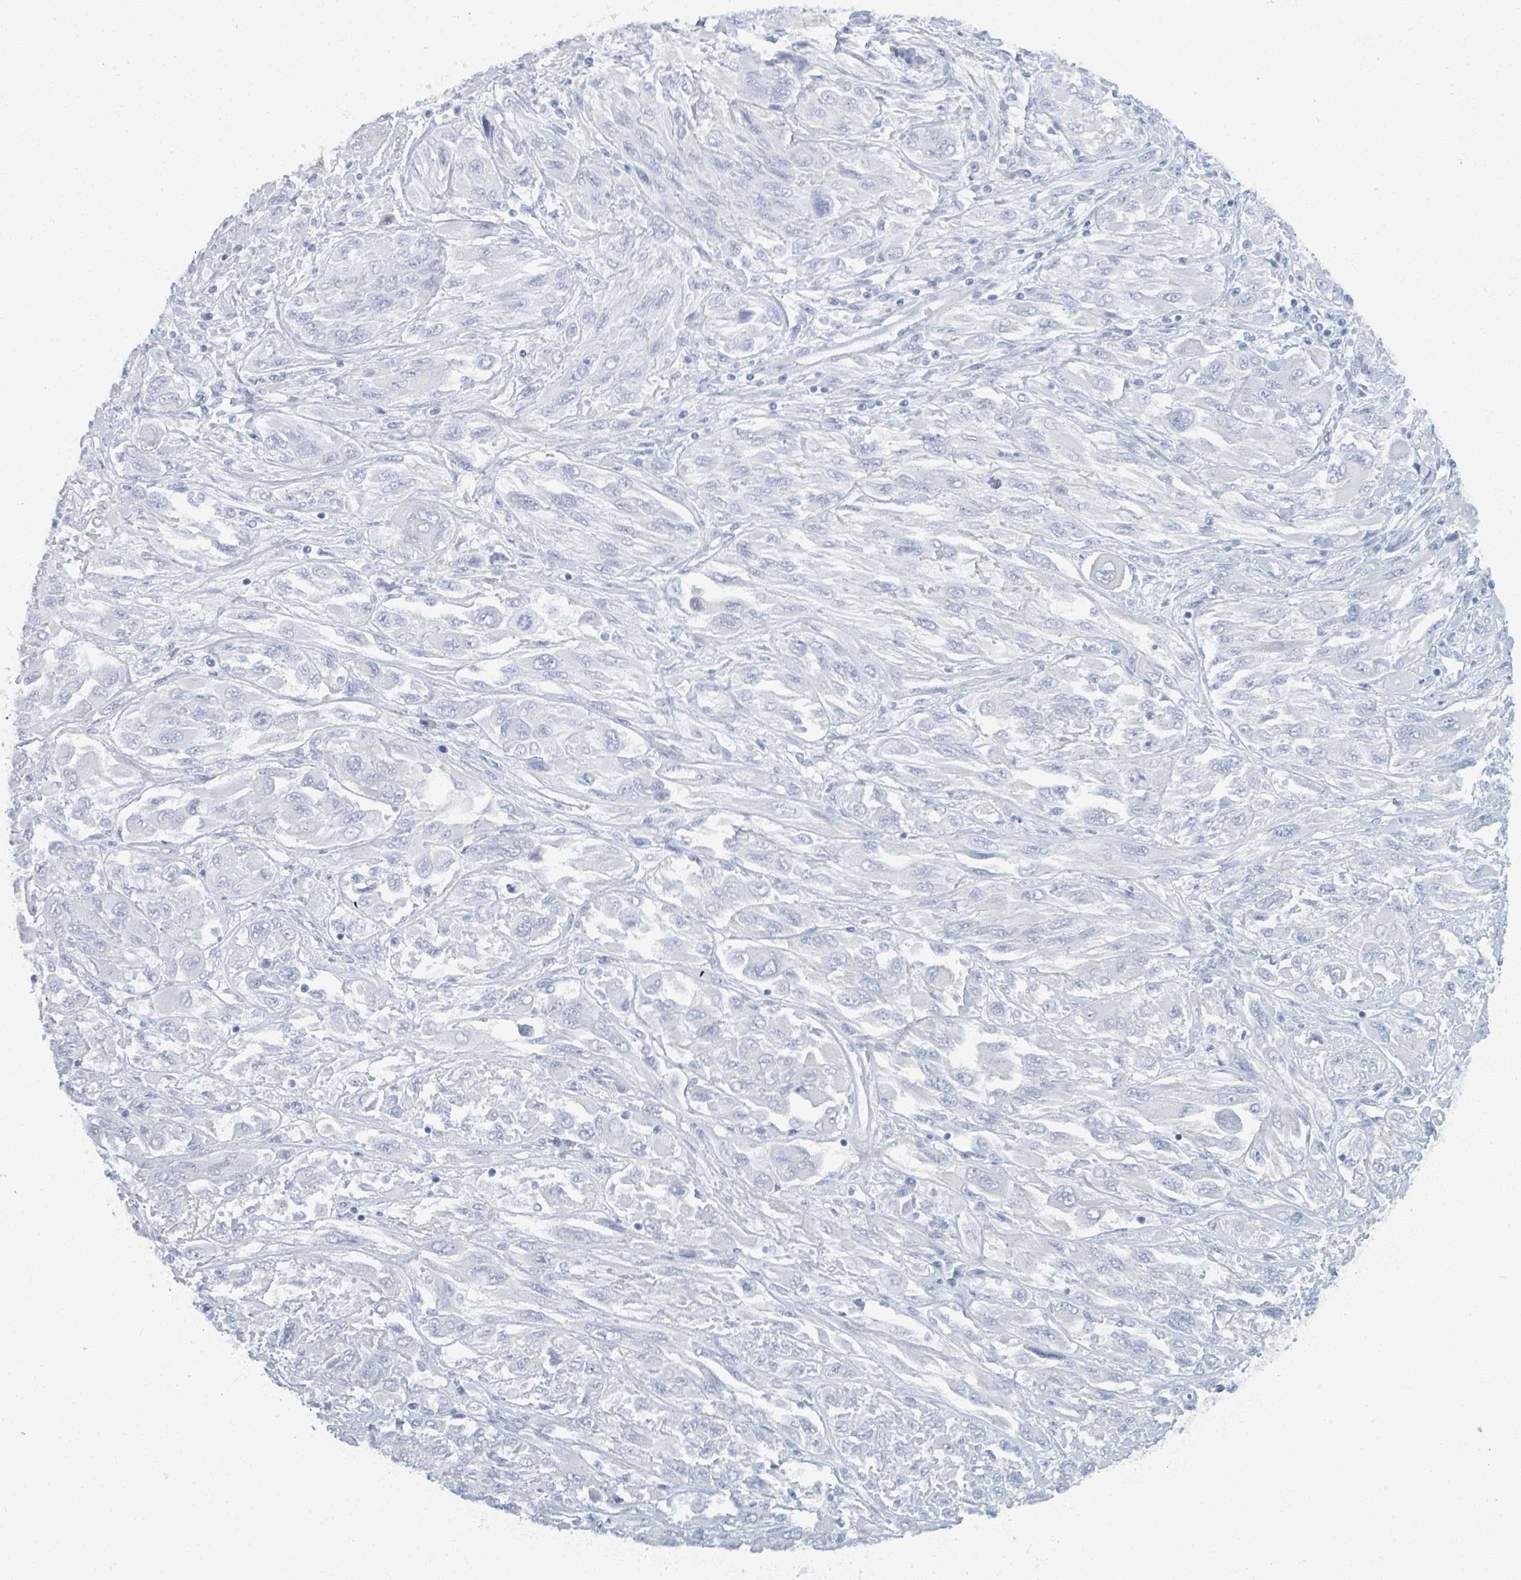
{"staining": {"intensity": "negative", "quantity": "none", "location": "none"}, "tissue": "melanoma", "cell_type": "Tumor cells", "image_type": "cancer", "snomed": [{"axis": "morphology", "description": "Malignant melanoma, NOS"}, {"axis": "topography", "description": "Skin"}], "caption": "Immunohistochemical staining of malignant melanoma exhibits no significant positivity in tumor cells.", "gene": "DEFA4", "patient": {"sex": "female", "age": 91}}